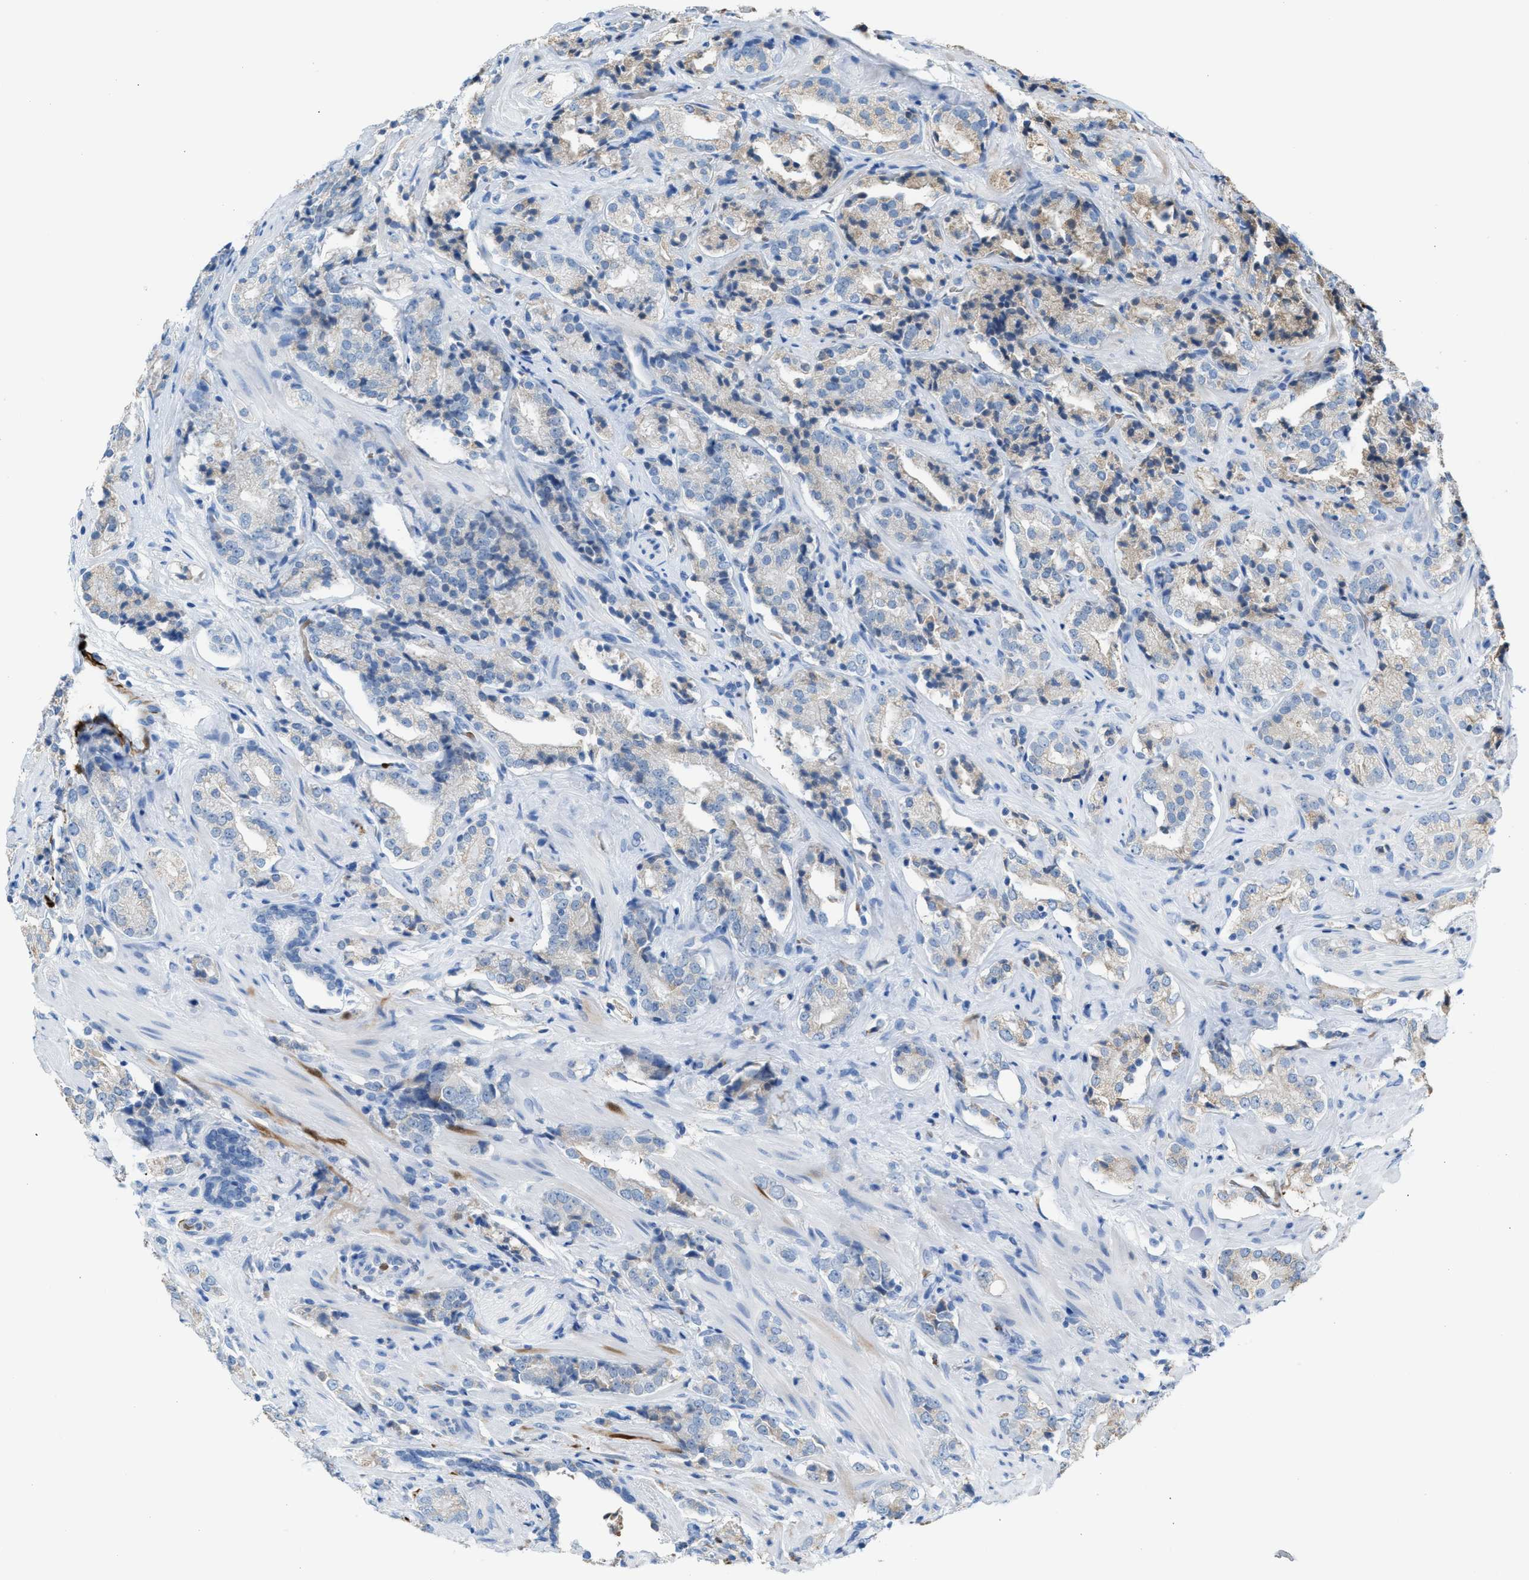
{"staining": {"intensity": "negative", "quantity": "none", "location": "none"}, "tissue": "prostate cancer", "cell_type": "Tumor cells", "image_type": "cancer", "snomed": [{"axis": "morphology", "description": "Adenocarcinoma, High grade"}, {"axis": "topography", "description": "Prostate"}], "caption": "An IHC histopathology image of high-grade adenocarcinoma (prostate) is shown. There is no staining in tumor cells of high-grade adenocarcinoma (prostate).", "gene": "CA3", "patient": {"sex": "male", "age": 71}}